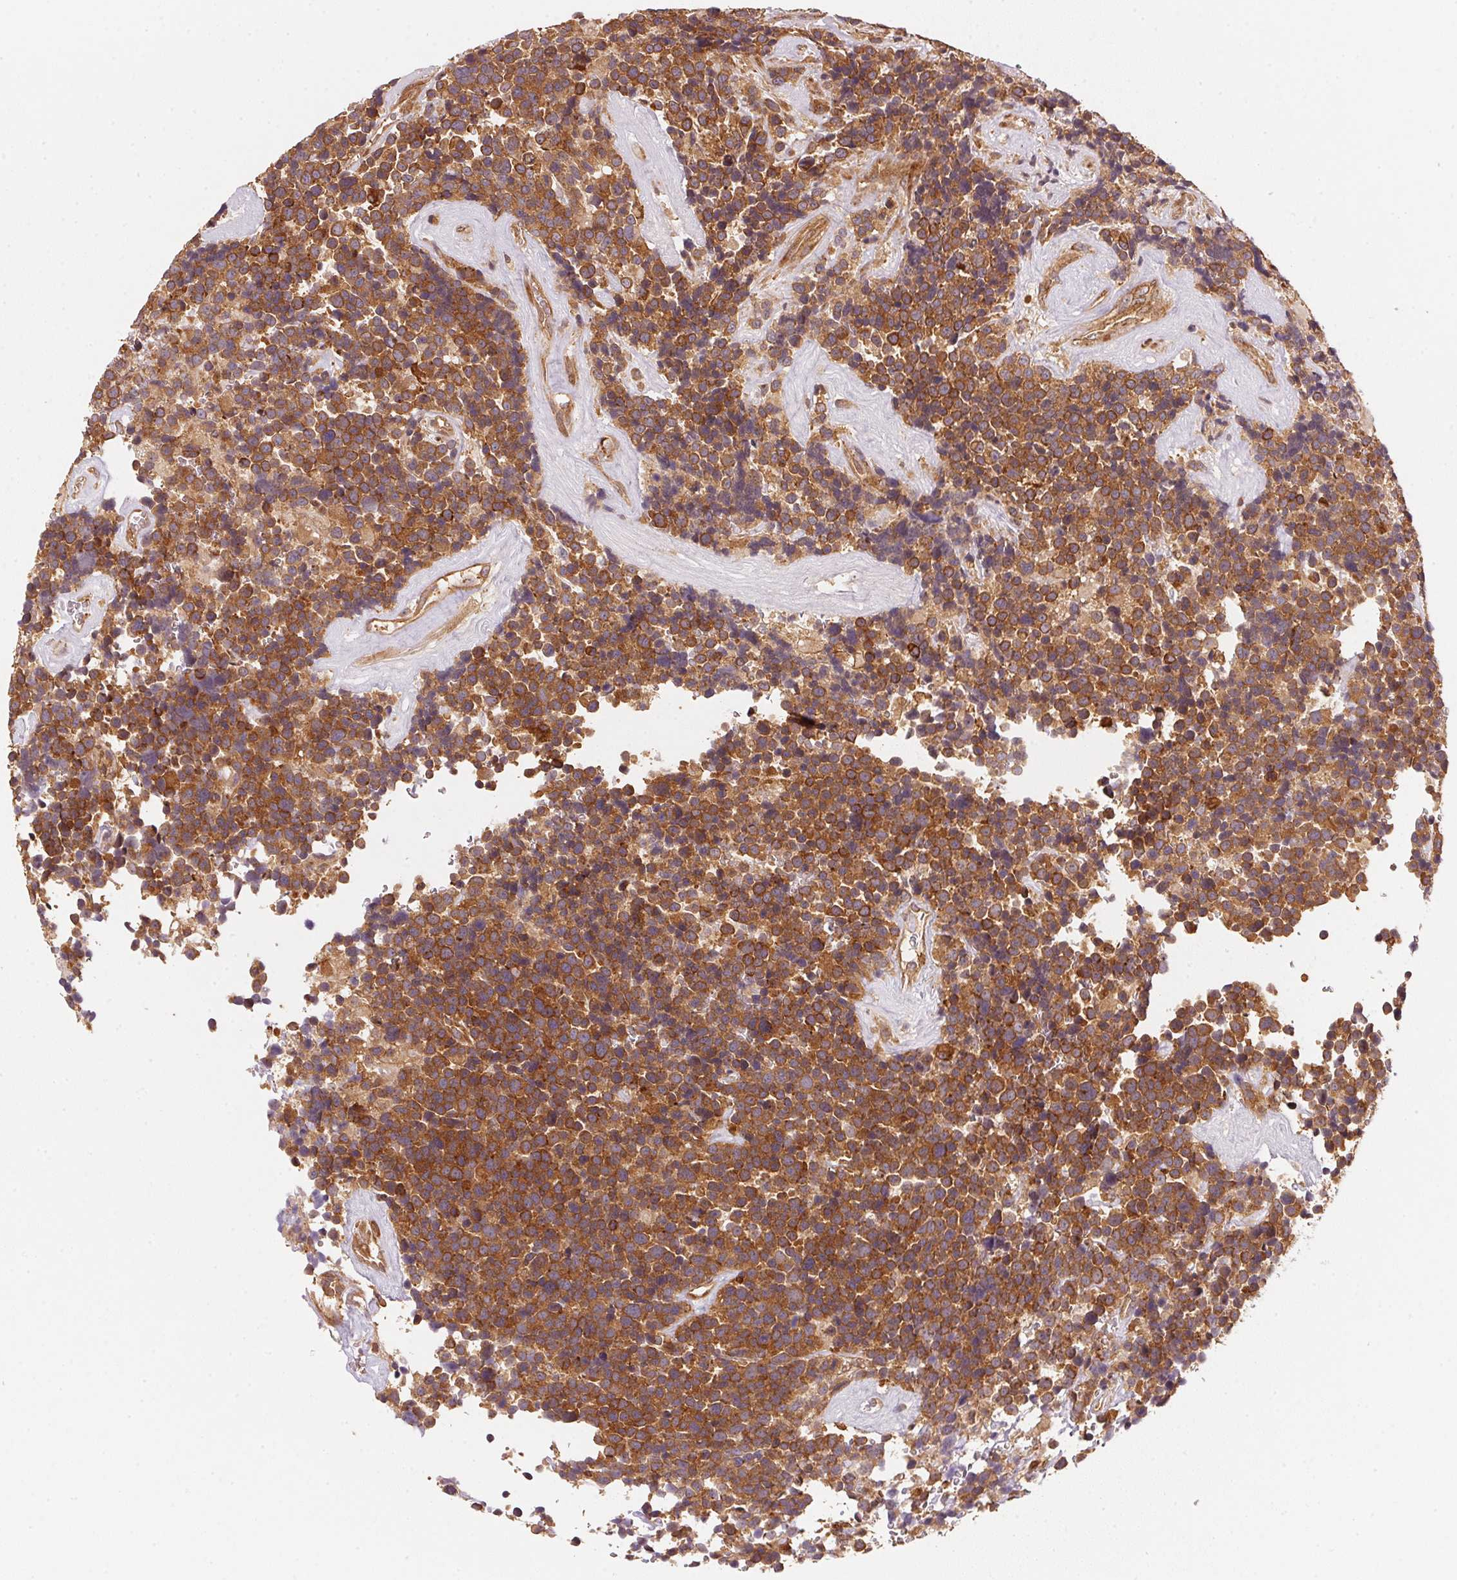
{"staining": {"intensity": "strong", "quantity": ">75%", "location": "cytoplasmic/membranous"}, "tissue": "glioma", "cell_type": "Tumor cells", "image_type": "cancer", "snomed": [{"axis": "morphology", "description": "Glioma, malignant, High grade"}, {"axis": "topography", "description": "Brain"}], "caption": "About >75% of tumor cells in human malignant glioma (high-grade) show strong cytoplasmic/membranous protein staining as visualized by brown immunohistochemical staining.", "gene": "STRN4", "patient": {"sex": "male", "age": 33}}